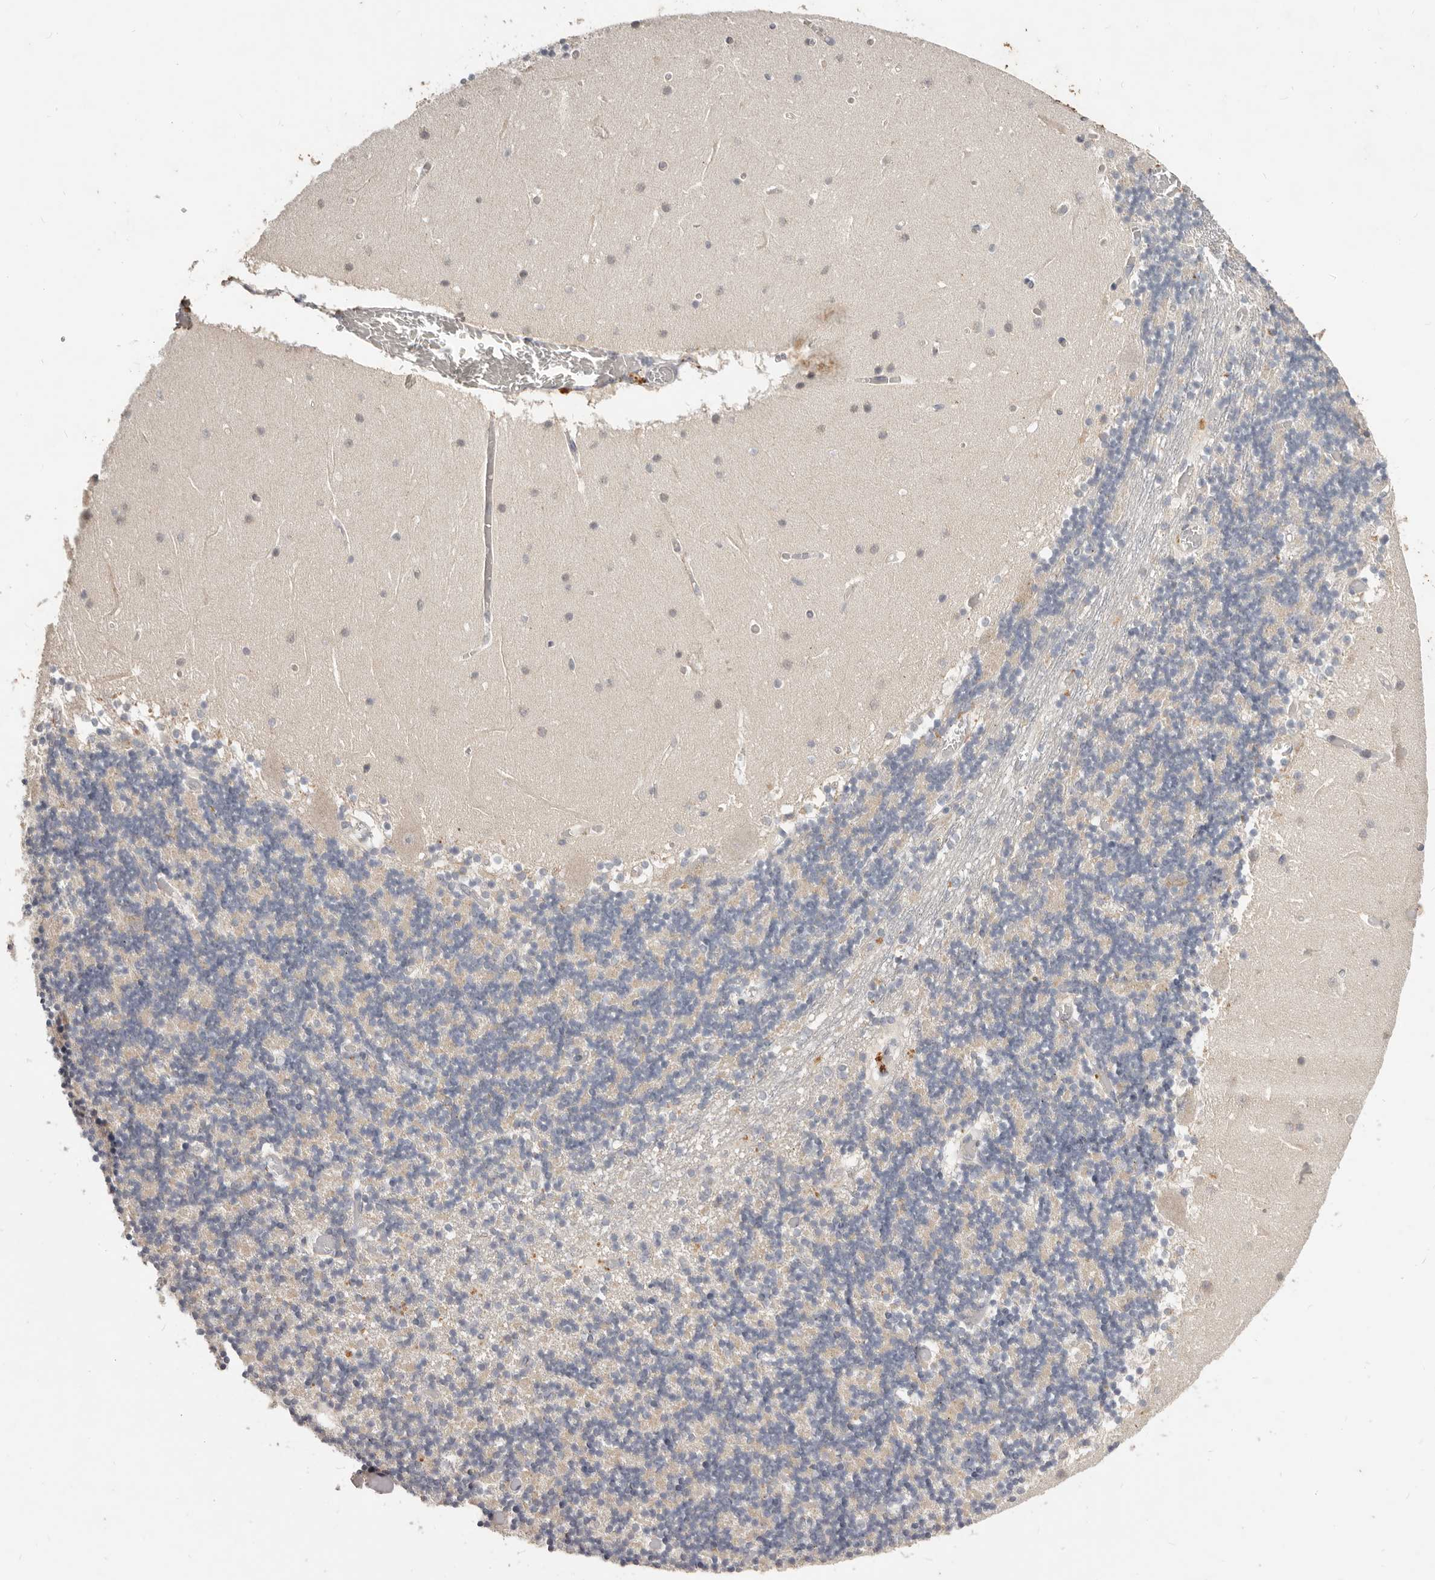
{"staining": {"intensity": "negative", "quantity": "none", "location": "none"}, "tissue": "cerebellum", "cell_type": "Cells in granular layer", "image_type": "normal", "snomed": [{"axis": "morphology", "description": "Normal tissue, NOS"}, {"axis": "topography", "description": "Cerebellum"}], "caption": "Cells in granular layer are negative for protein expression in unremarkable human cerebellum. The staining was performed using DAB to visualize the protein expression in brown, while the nuclei were stained in blue with hematoxylin (Magnification: 20x).", "gene": "WDR77", "patient": {"sex": "female", "age": 28}}